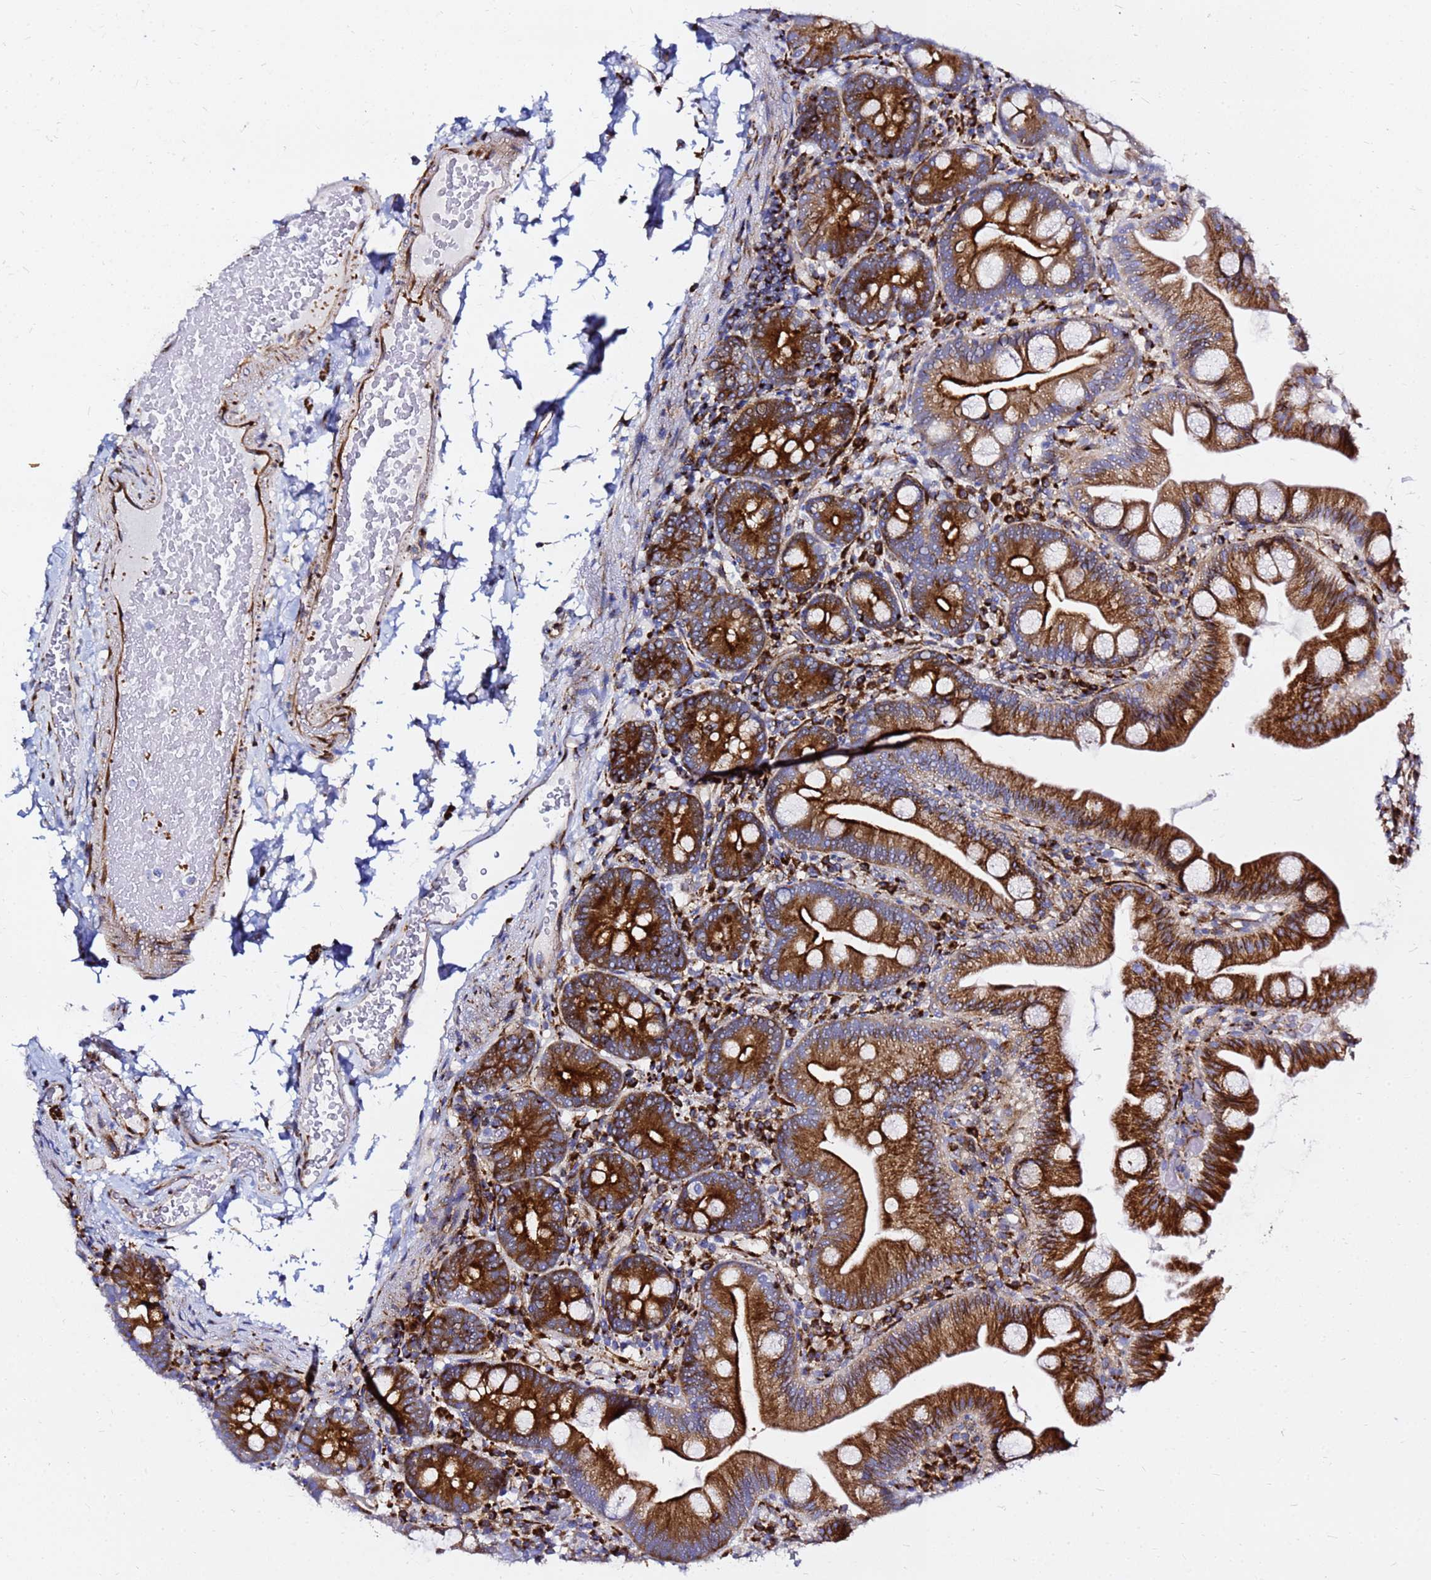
{"staining": {"intensity": "strong", "quantity": ">75%", "location": "cytoplasmic/membranous"}, "tissue": "small intestine", "cell_type": "Glandular cells", "image_type": "normal", "snomed": [{"axis": "morphology", "description": "Normal tissue, NOS"}, {"axis": "topography", "description": "Small intestine"}], "caption": "A high amount of strong cytoplasmic/membranous staining is identified in about >75% of glandular cells in unremarkable small intestine.", "gene": "TUBA8", "patient": {"sex": "female", "age": 68}}